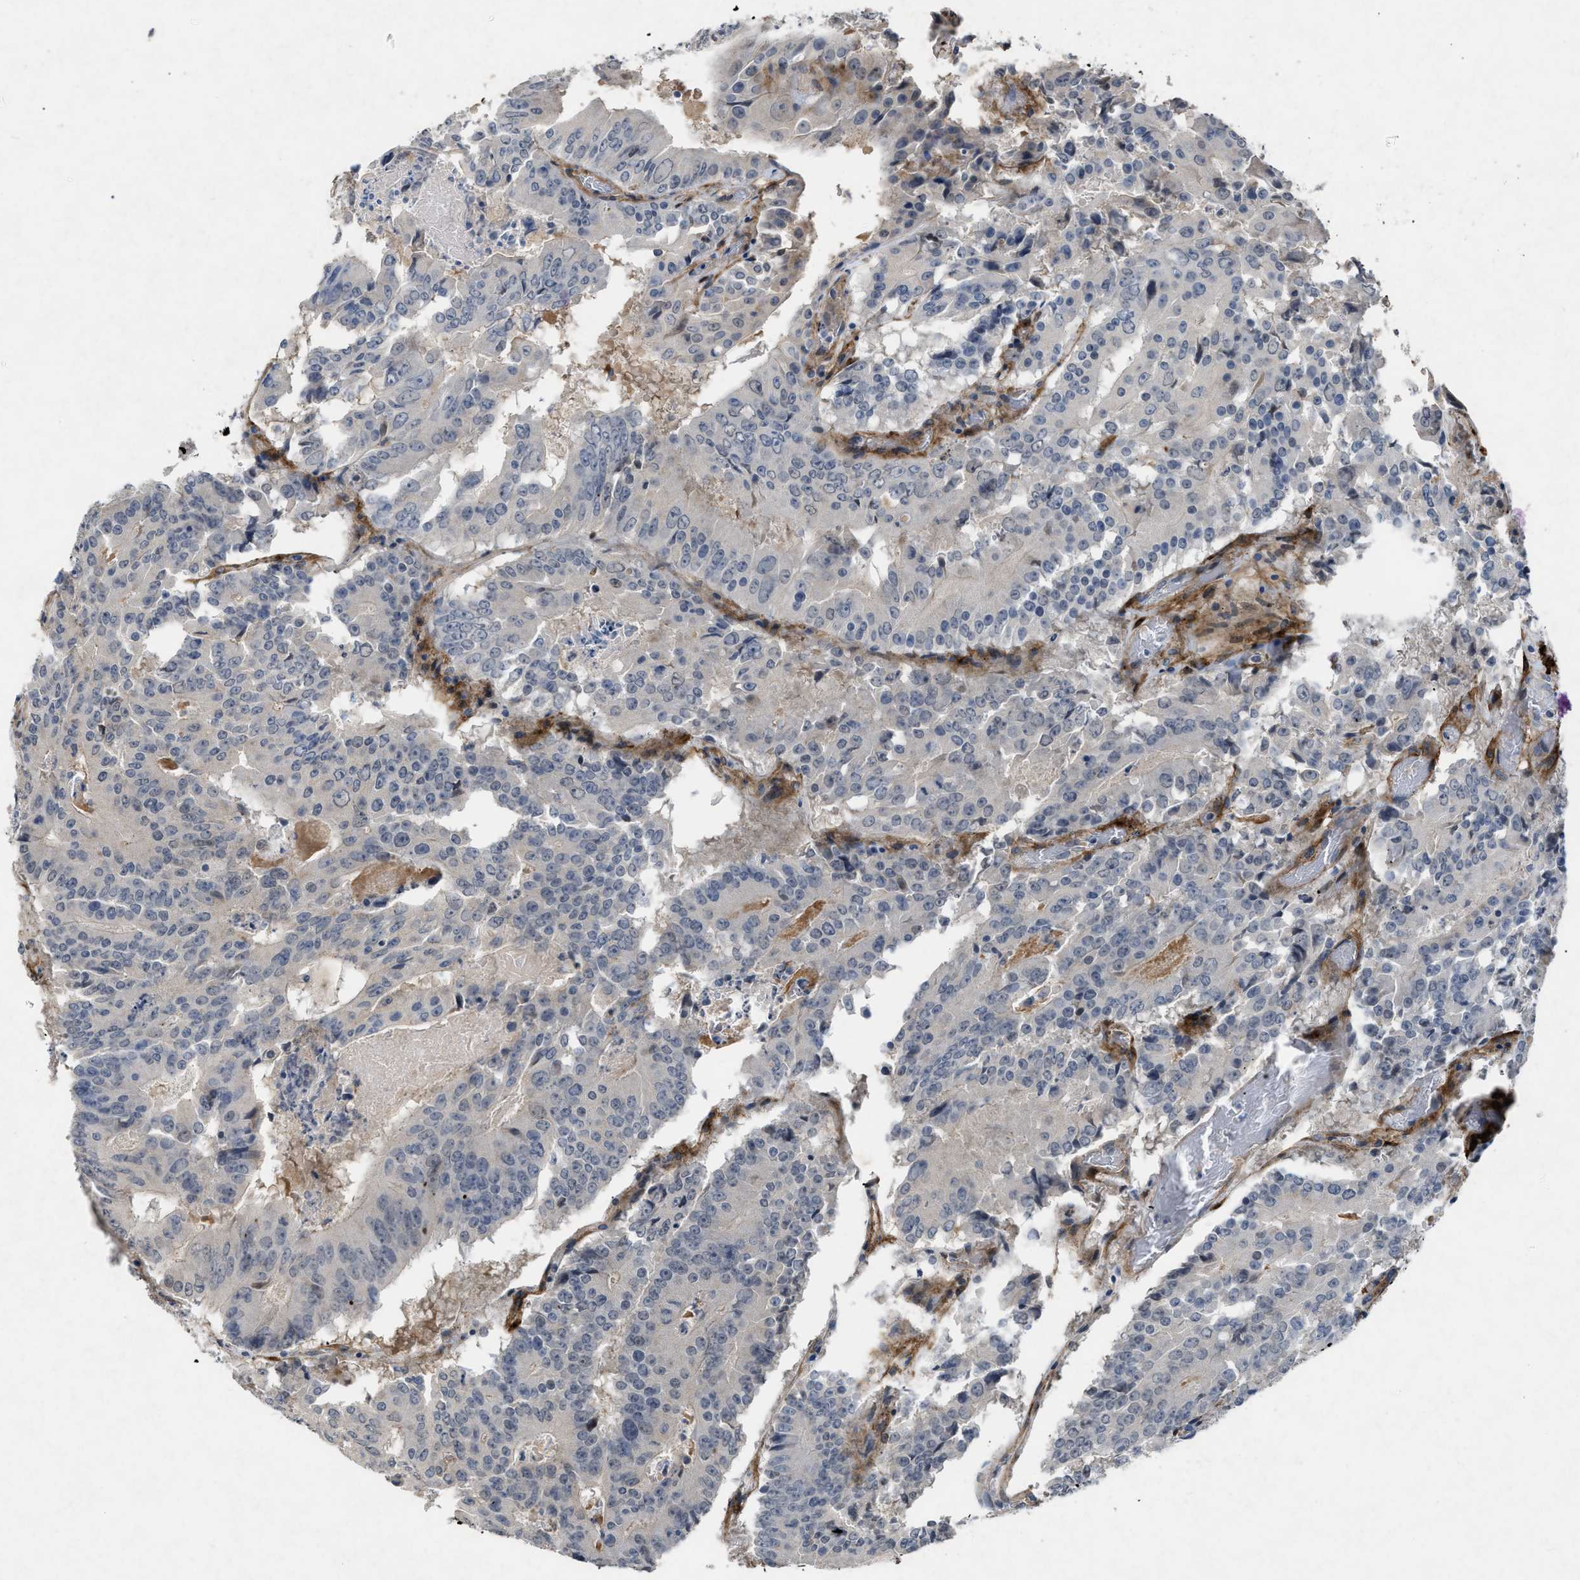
{"staining": {"intensity": "negative", "quantity": "none", "location": "none"}, "tissue": "colorectal cancer", "cell_type": "Tumor cells", "image_type": "cancer", "snomed": [{"axis": "morphology", "description": "Adenocarcinoma, NOS"}, {"axis": "topography", "description": "Colon"}], "caption": "High power microscopy micrograph of an immunohistochemistry (IHC) image of colorectal cancer, revealing no significant staining in tumor cells.", "gene": "PDGFRA", "patient": {"sex": "male", "age": 87}}